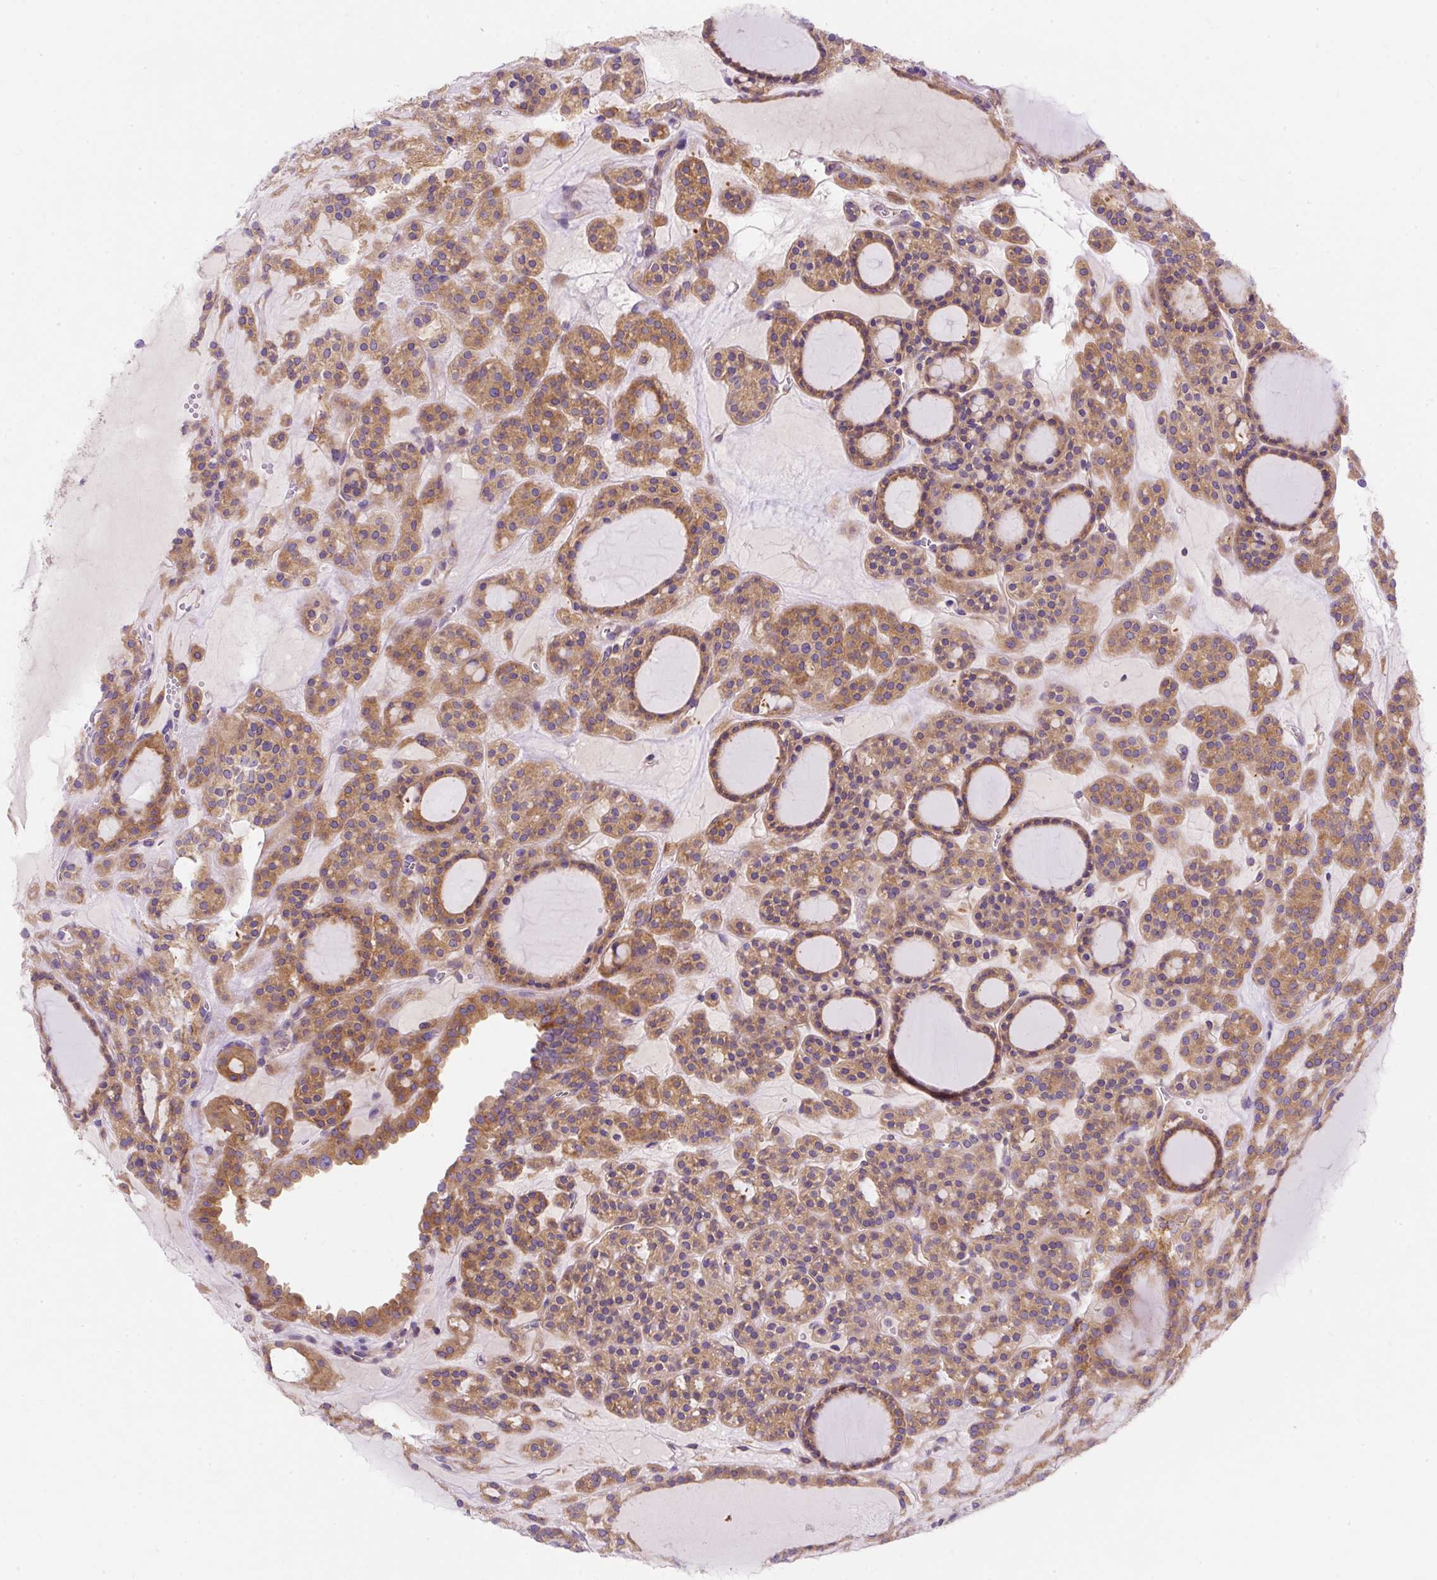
{"staining": {"intensity": "moderate", "quantity": ">75%", "location": "cytoplasmic/membranous"}, "tissue": "thyroid cancer", "cell_type": "Tumor cells", "image_type": "cancer", "snomed": [{"axis": "morphology", "description": "Follicular adenoma carcinoma, NOS"}, {"axis": "topography", "description": "Thyroid gland"}], "caption": "Brown immunohistochemical staining in thyroid follicular adenoma carcinoma shows moderate cytoplasmic/membranous staining in about >75% of tumor cells.", "gene": "OR4K15", "patient": {"sex": "female", "age": 63}}